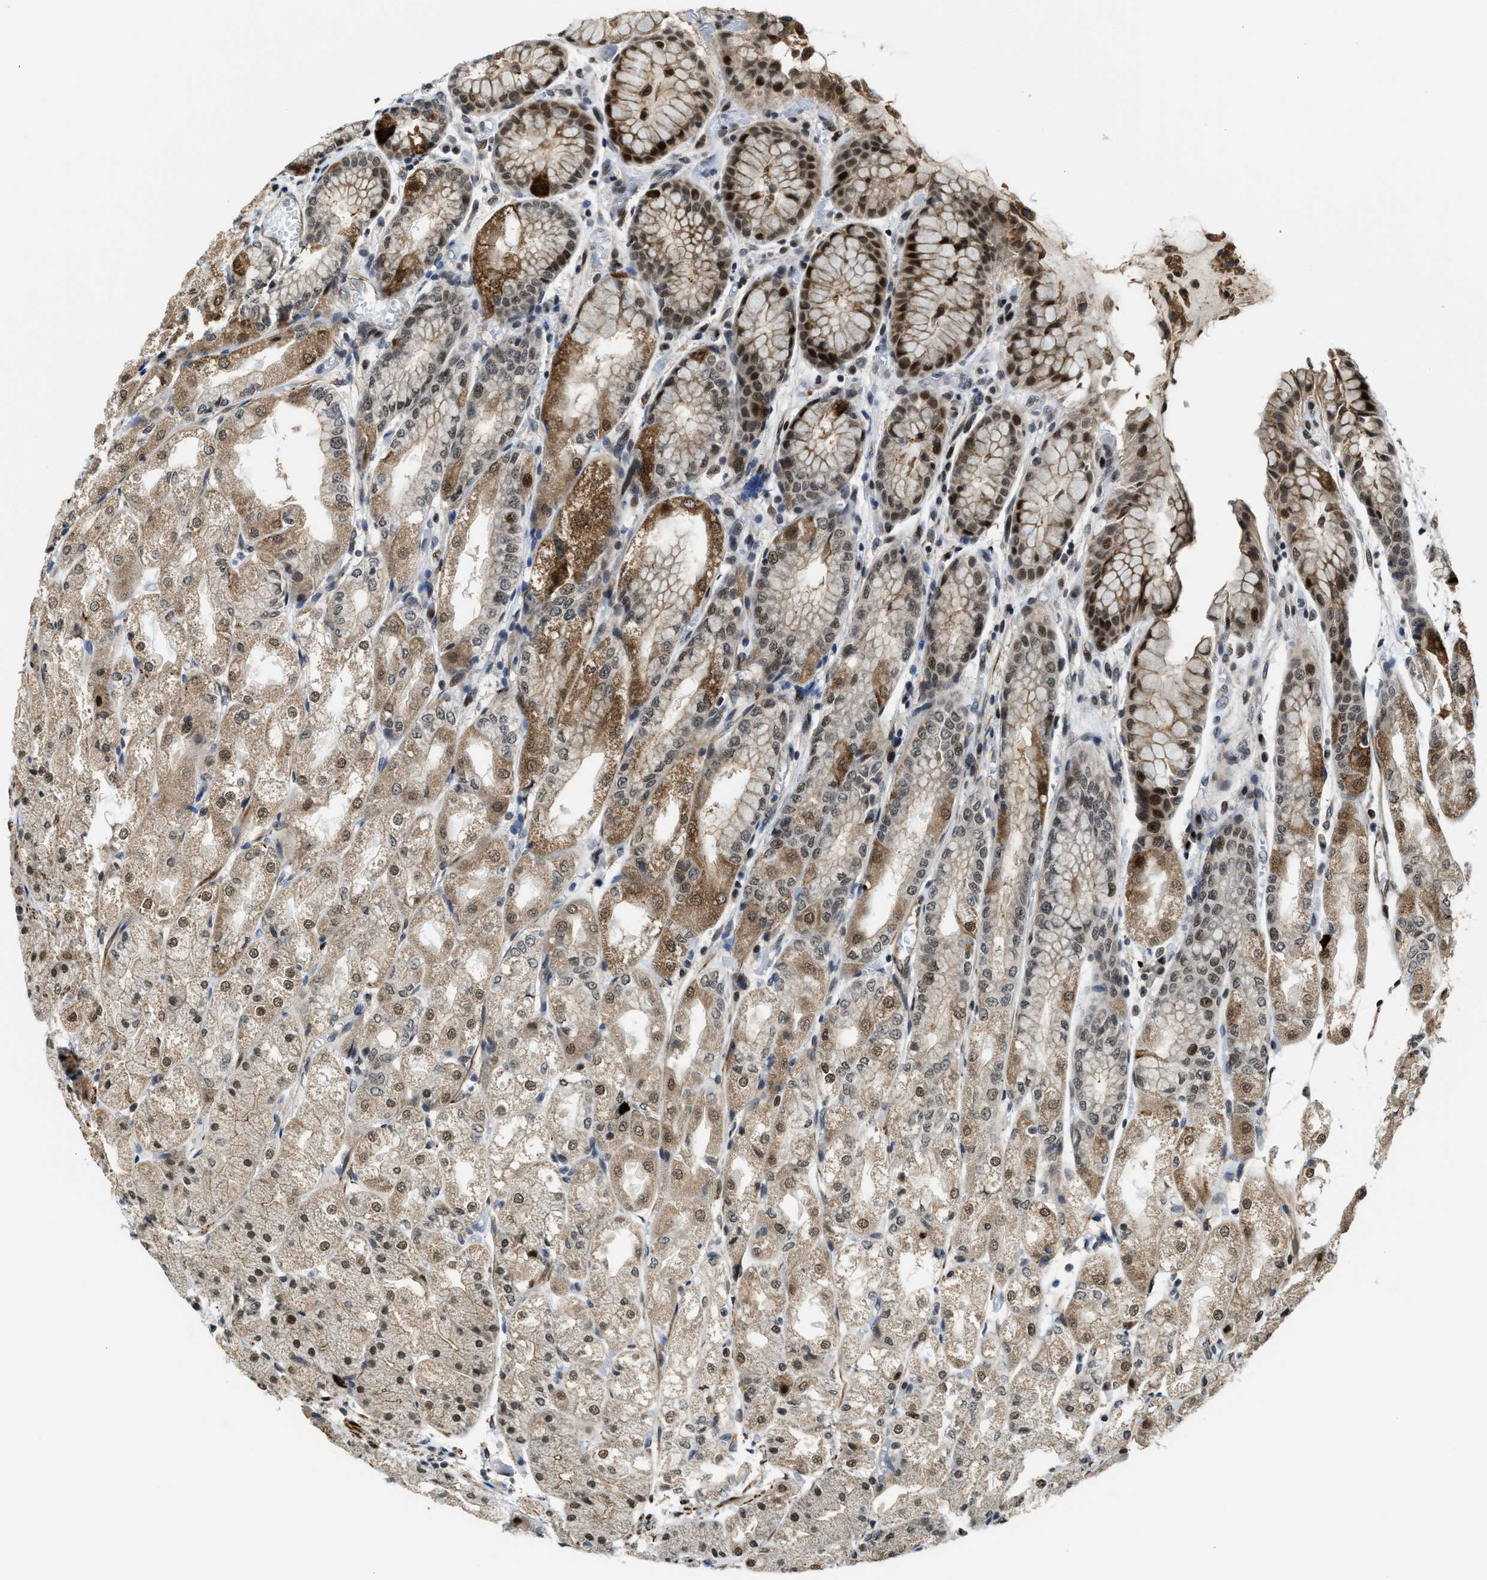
{"staining": {"intensity": "strong", "quantity": "25%-75%", "location": "cytoplasmic/membranous,nuclear"}, "tissue": "stomach", "cell_type": "Glandular cells", "image_type": "normal", "snomed": [{"axis": "morphology", "description": "Normal tissue, NOS"}, {"axis": "topography", "description": "Stomach, upper"}], "caption": "High-power microscopy captured an immunohistochemistry (IHC) histopathology image of unremarkable stomach, revealing strong cytoplasmic/membranous,nuclear positivity in about 25%-75% of glandular cells.", "gene": "ZNF250", "patient": {"sex": "male", "age": 72}}